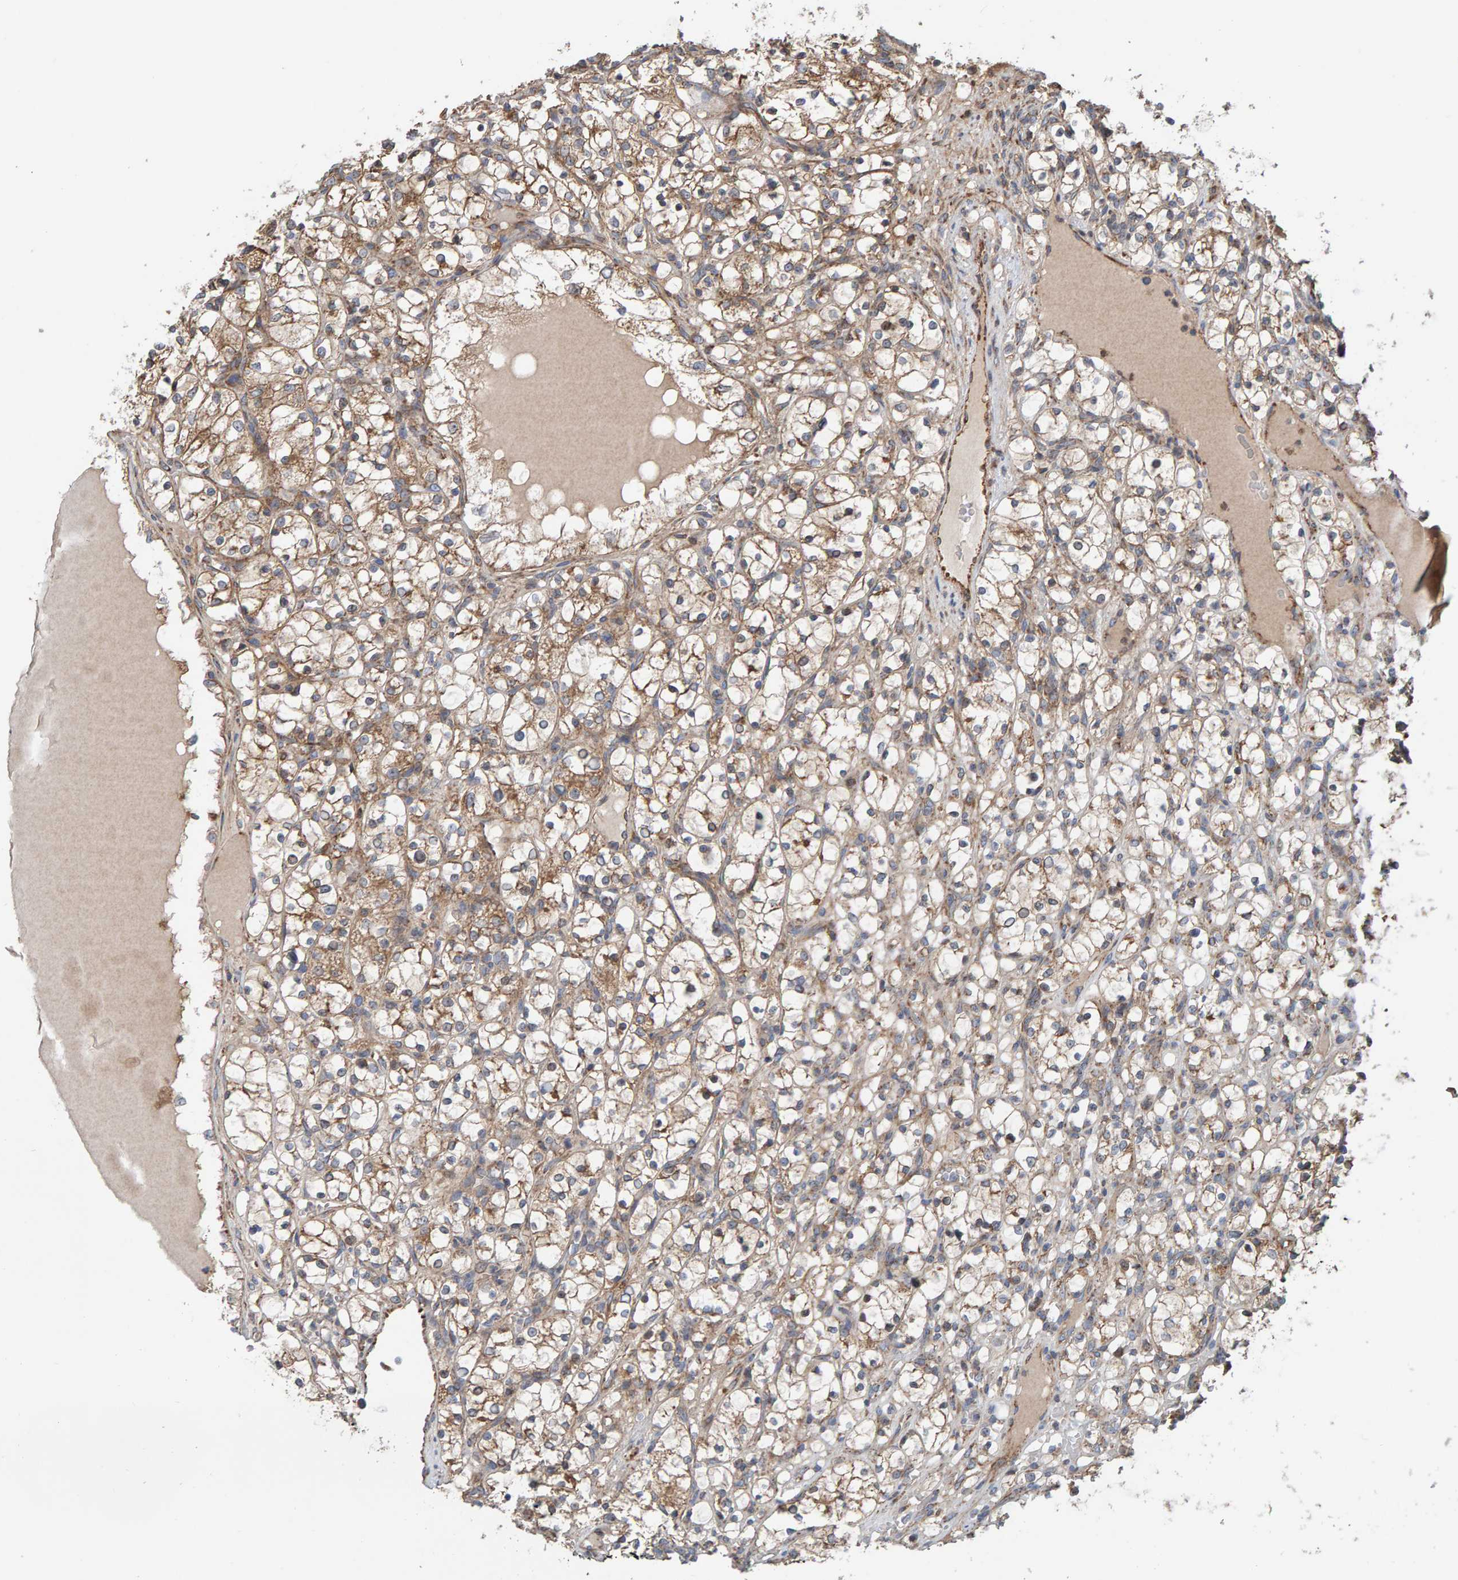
{"staining": {"intensity": "moderate", "quantity": ">75%", "location": "cytoplasmic/membranous"}, "tissue": "renal cancer", "cell_type": "Tumor cells", "image_type": "cancer", "snomed": [{"axis": "morphology", "description": "Adenocarcinoma, NOS"}, {"axis": "topography", "description": "Kidney"}], "caption": "Human renal cancer (adenocarcinoma) stained with a protein marker displays moderate staining in tumor cells.", "gene": "MRPL45", "patient": {"sex": "female", "age": 69}}